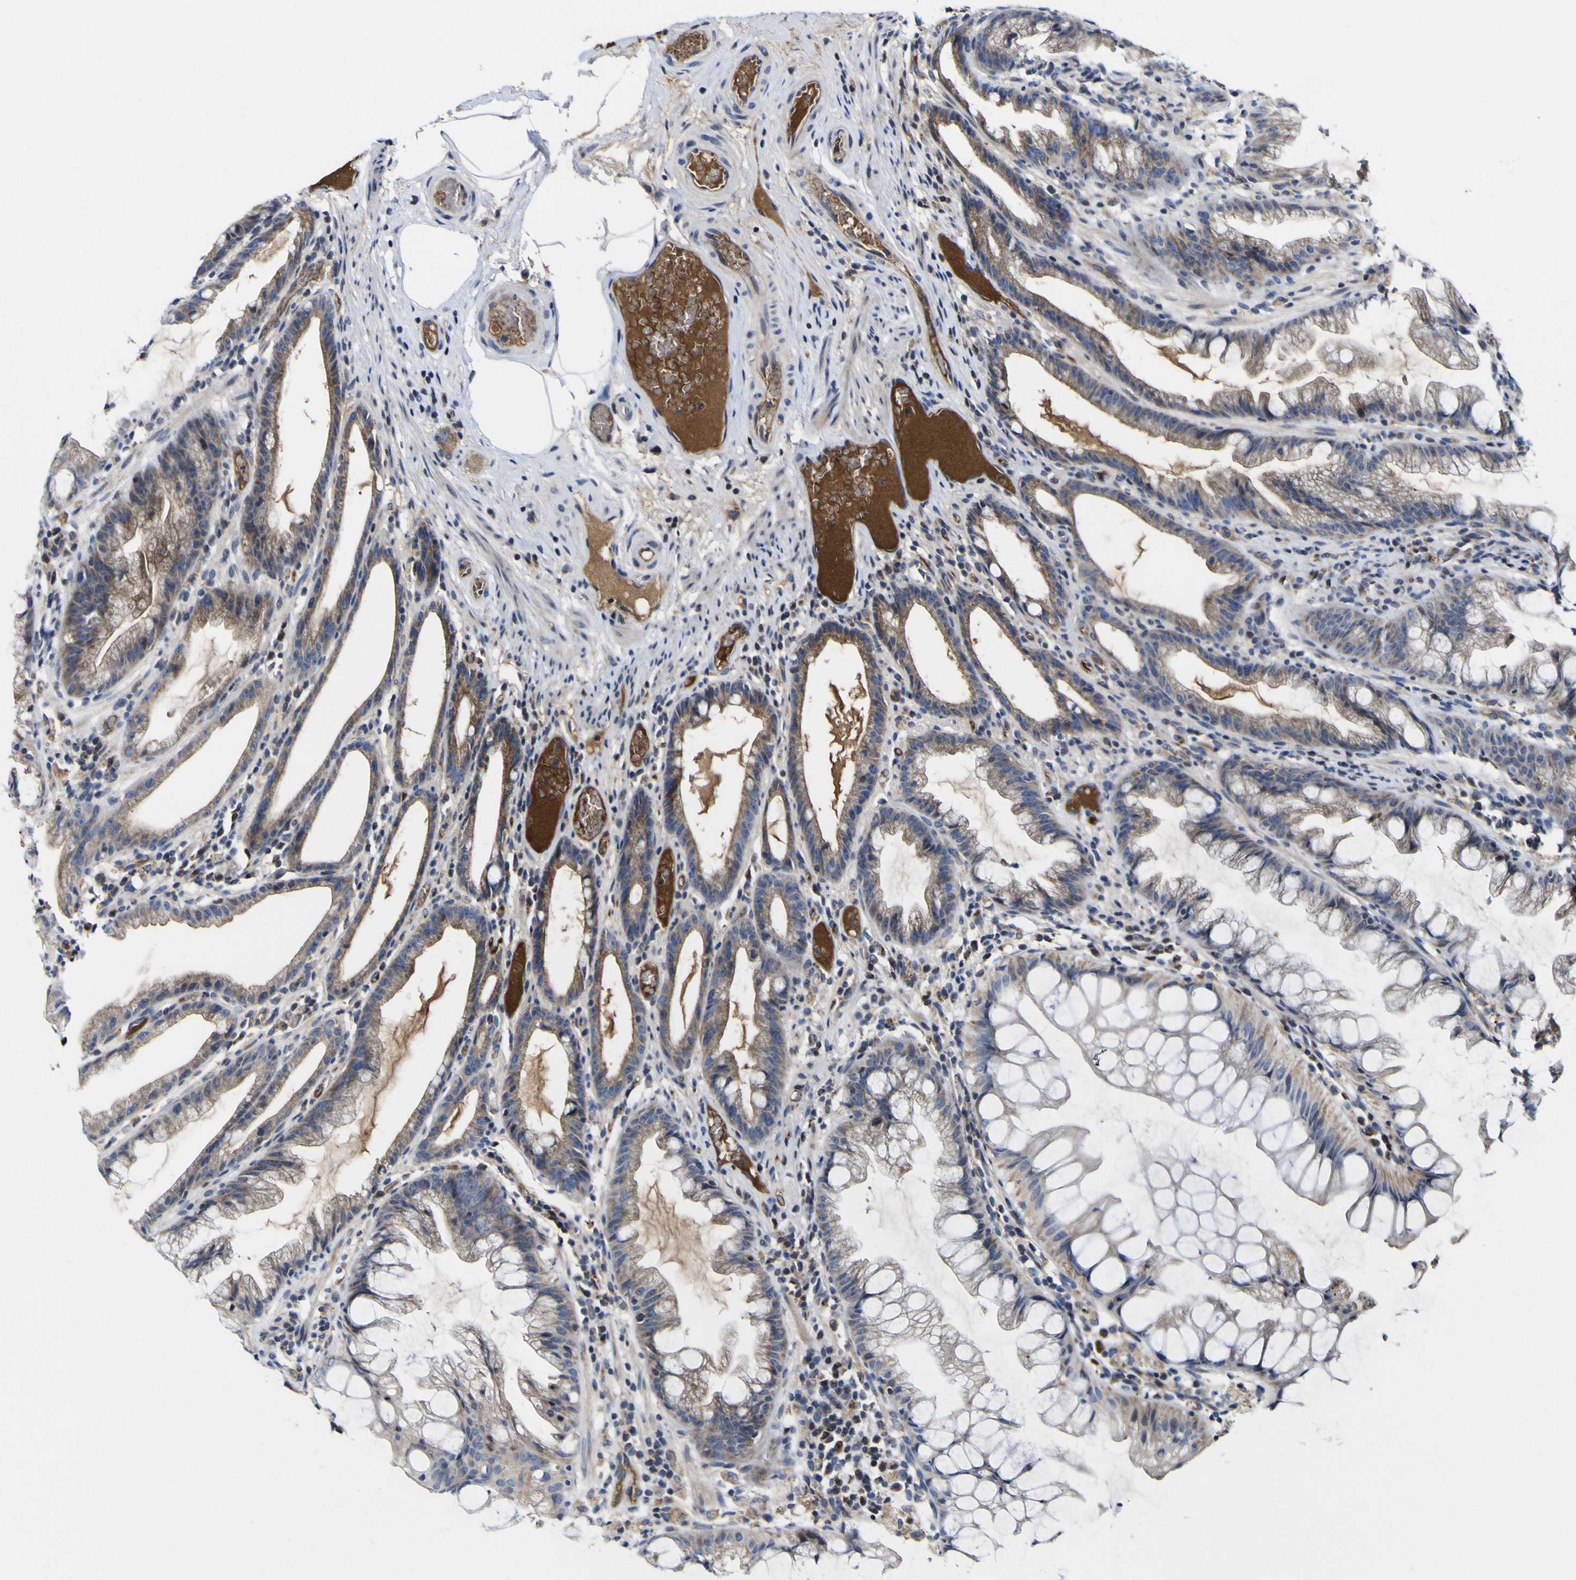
{"staining": {"intensity": "negative", "quantity": "none", "location": "none"}, "tissue": "colon", "cell_type": "Endothelial cells", "image_type": "normal", "snomed": [{"axis": "morphology", "description": "Normal tissue, NOS"}, {"axis": "topography", "description": "Smooth muscle"}, {"axis": "topography", "description": "Colon"}], "caption": "There is no significant positivity in endothelial cells of colon.", "gene": "CCDC90B", "patient": {"sex": "male", "age": 67}}